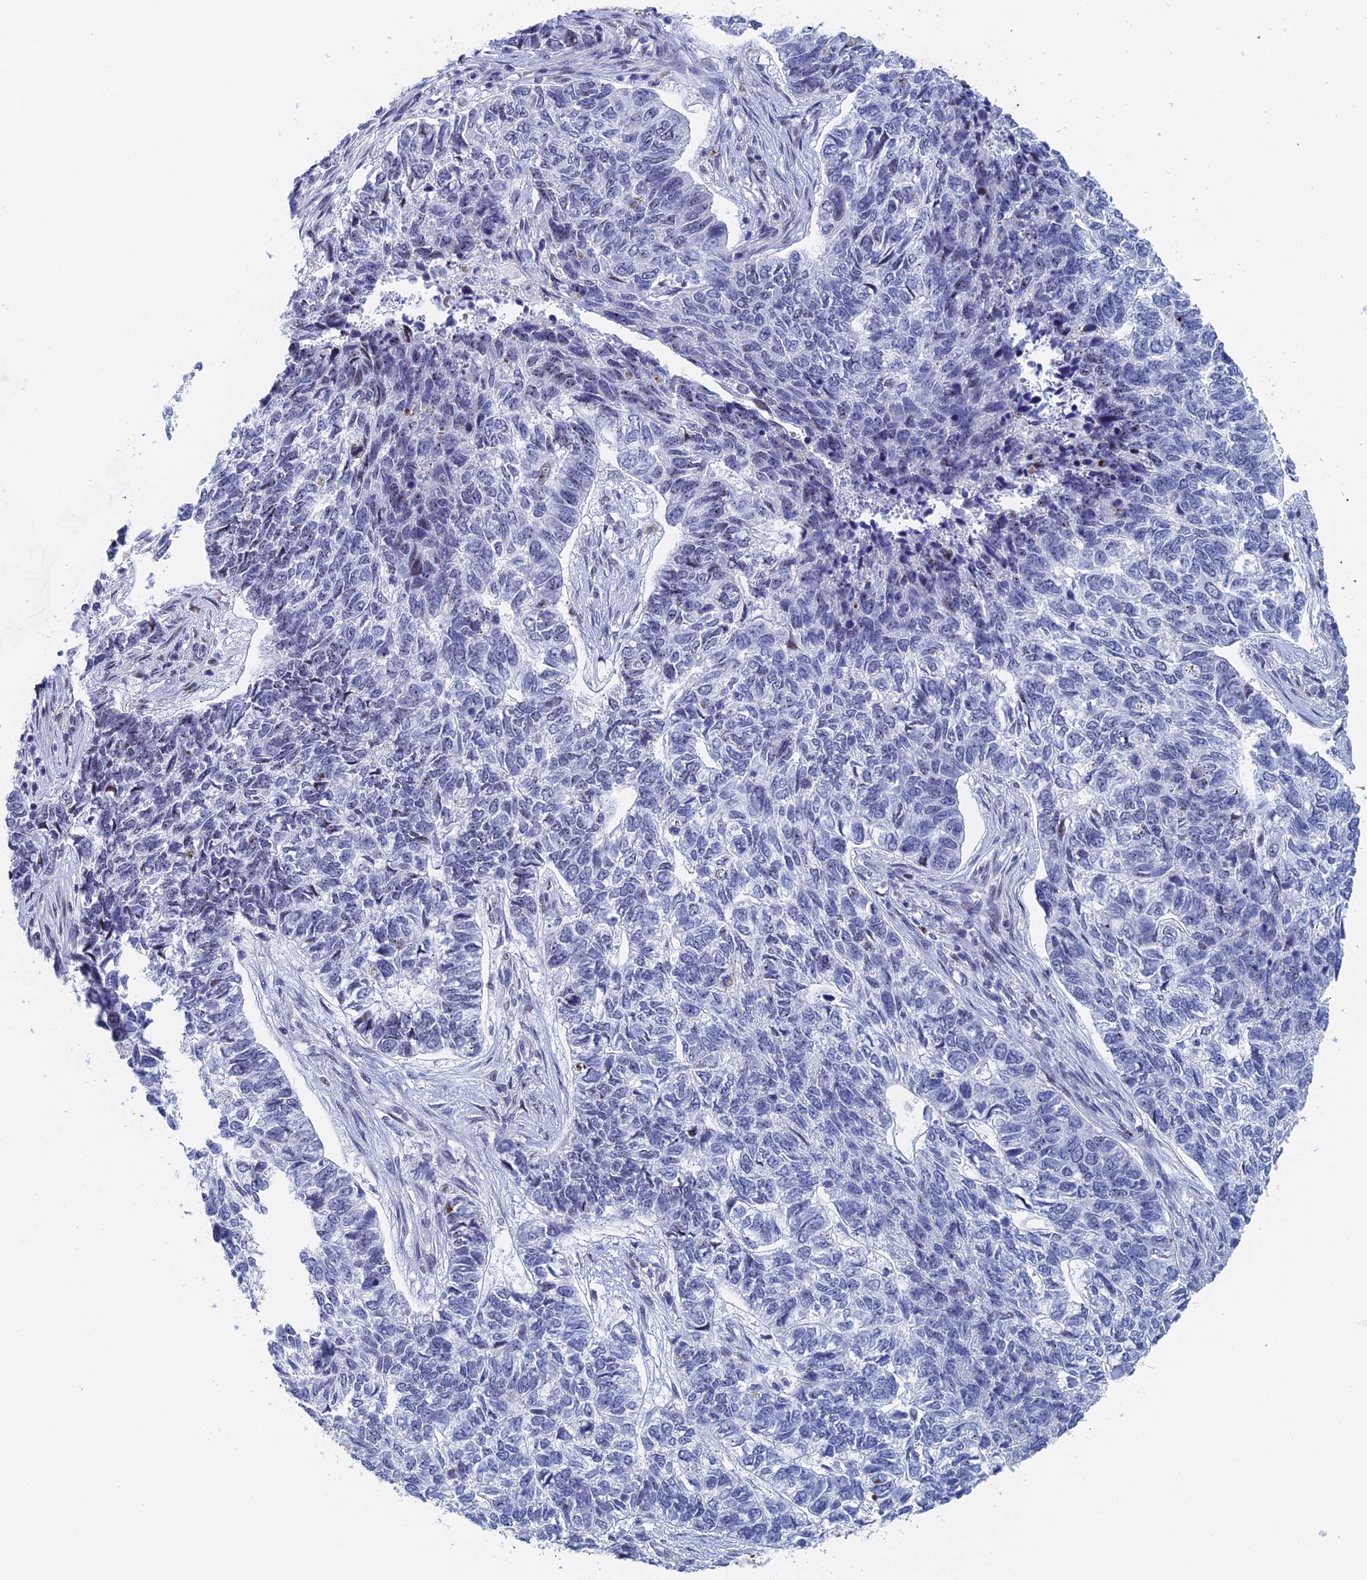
{"staining": {"intensity": "negative", "quantity": "none", "location": "none"}, "tissue": "skin cancer", "cell_type": "Tumor cells", "image_type": "cancer", "snomed": [{"axis": "morphology", "description": "Basal cell carcinoma"}, {"axis": "topography", "description": "Skin"}], "caption": "This is a image of immunohistochemistry (IHC) staining of skin basal cell carcinoma, which shows no staining in tumor cells.", "gene": "GMNC", "patient": {"sex": "female", "age": 65}}